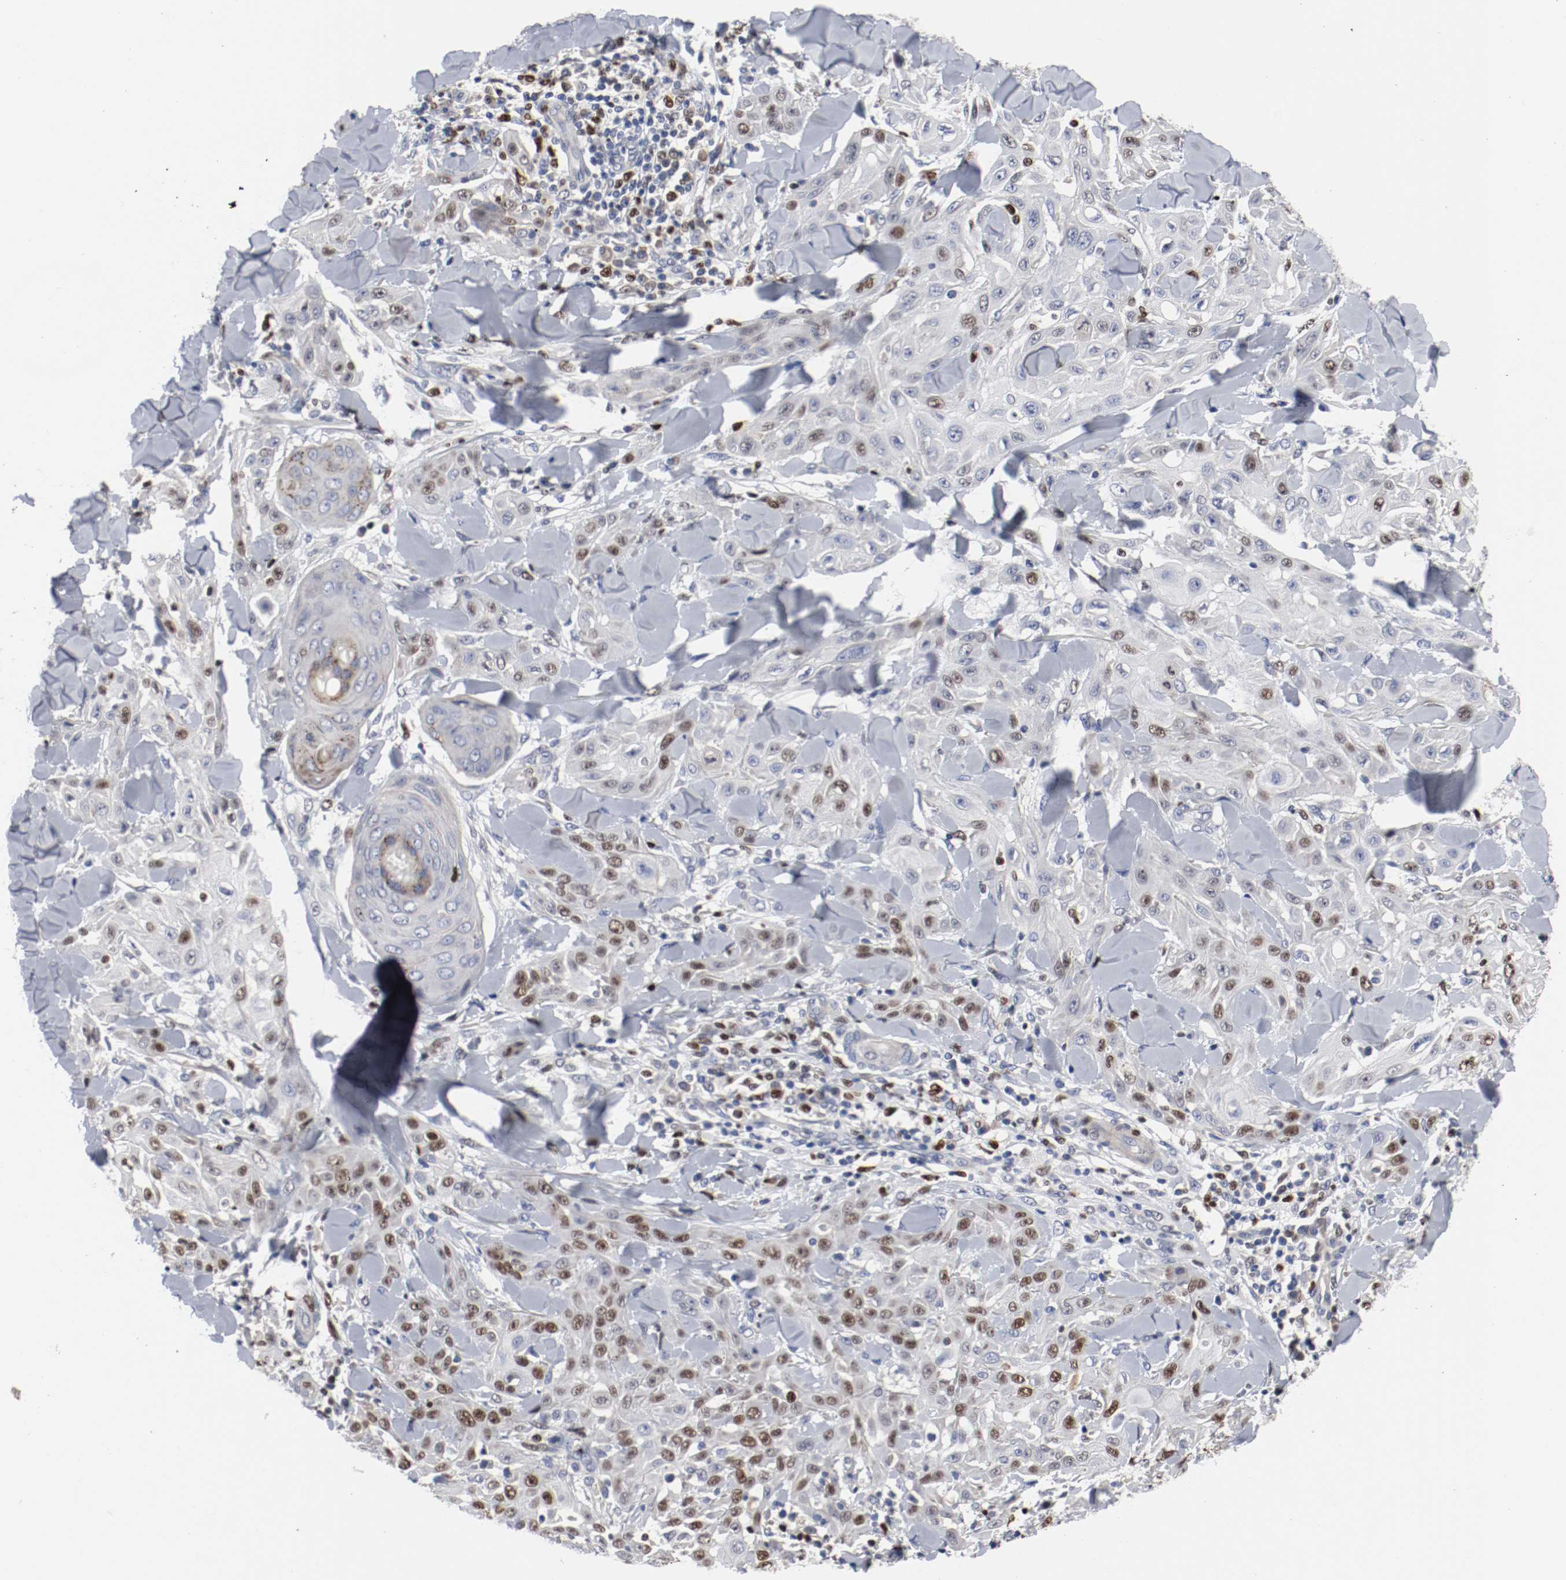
{"staining": {"intensity": "moderate", "quantity": "25%-75%", "location": "nuclear"}, "tissue": "skin cancer", "cell_type": "Tumor cells", "image_type": "cancer", "snomed": [{"axis": "morphology", "description": "Squamous cell carcinoma, NOS"}, {"axis": "topography", "description": "Skin"}], "caption": "Immunohistochemical staining of squamous cell carcinoma (skin) demonstrates medium levels of moderate nuclear protein expression in about 25%-75% of tumor cells.", "gene": "MCM6", "patient": {"sex": "male", "age": 24}}